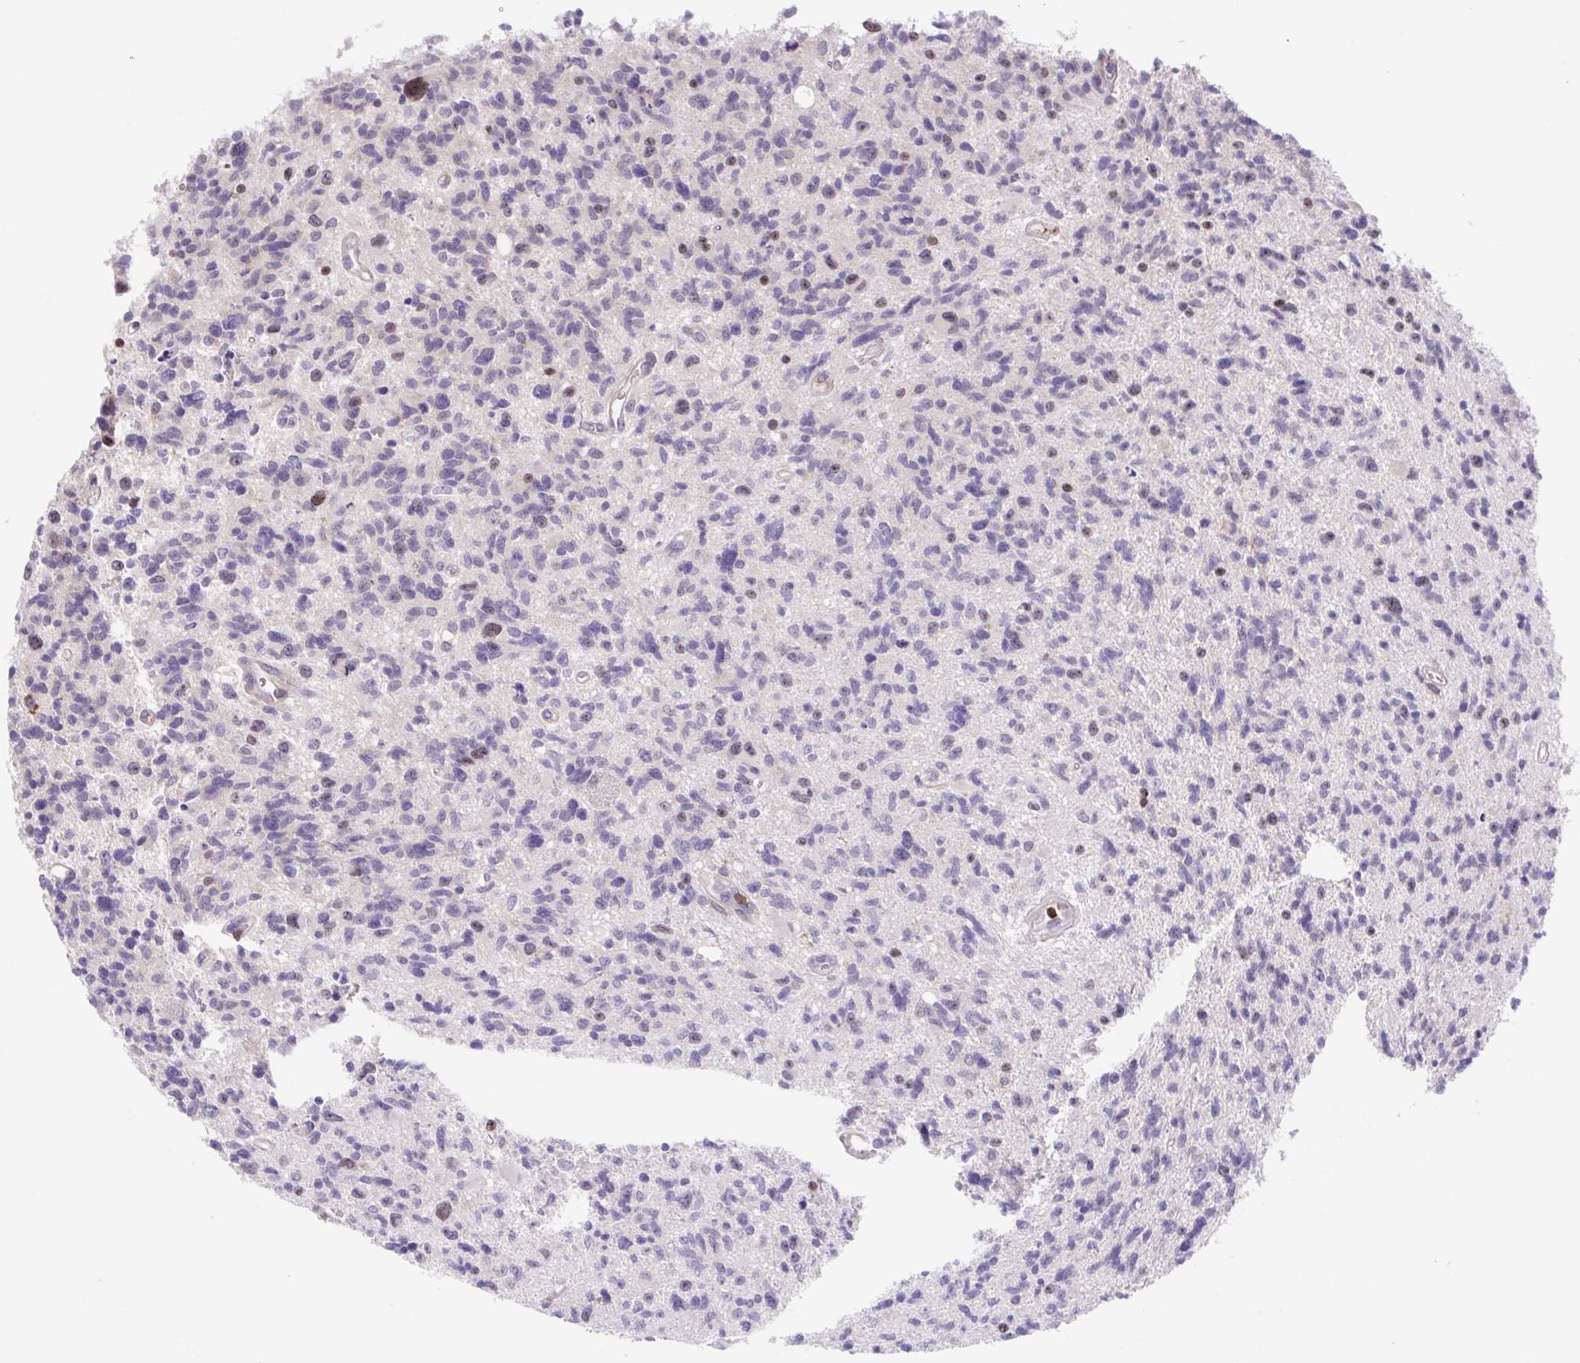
{"staining": {"intensity": "negative", "quantity": "none", "location": "none"}, "tissue": "glioma", "cell_type": "Tumor cells", "image_type": "cancer", "snomed": [{"axis": "morphology", "description": "Glioma, malignant, High grade"}, {"axis": "topography", "description": "Brain"}], "caption": "The photomicrograph displays no significant expression in tumor cells of glioma.", "gene": "TPRG1", "patient": {"sex": "male", "age": 29}}